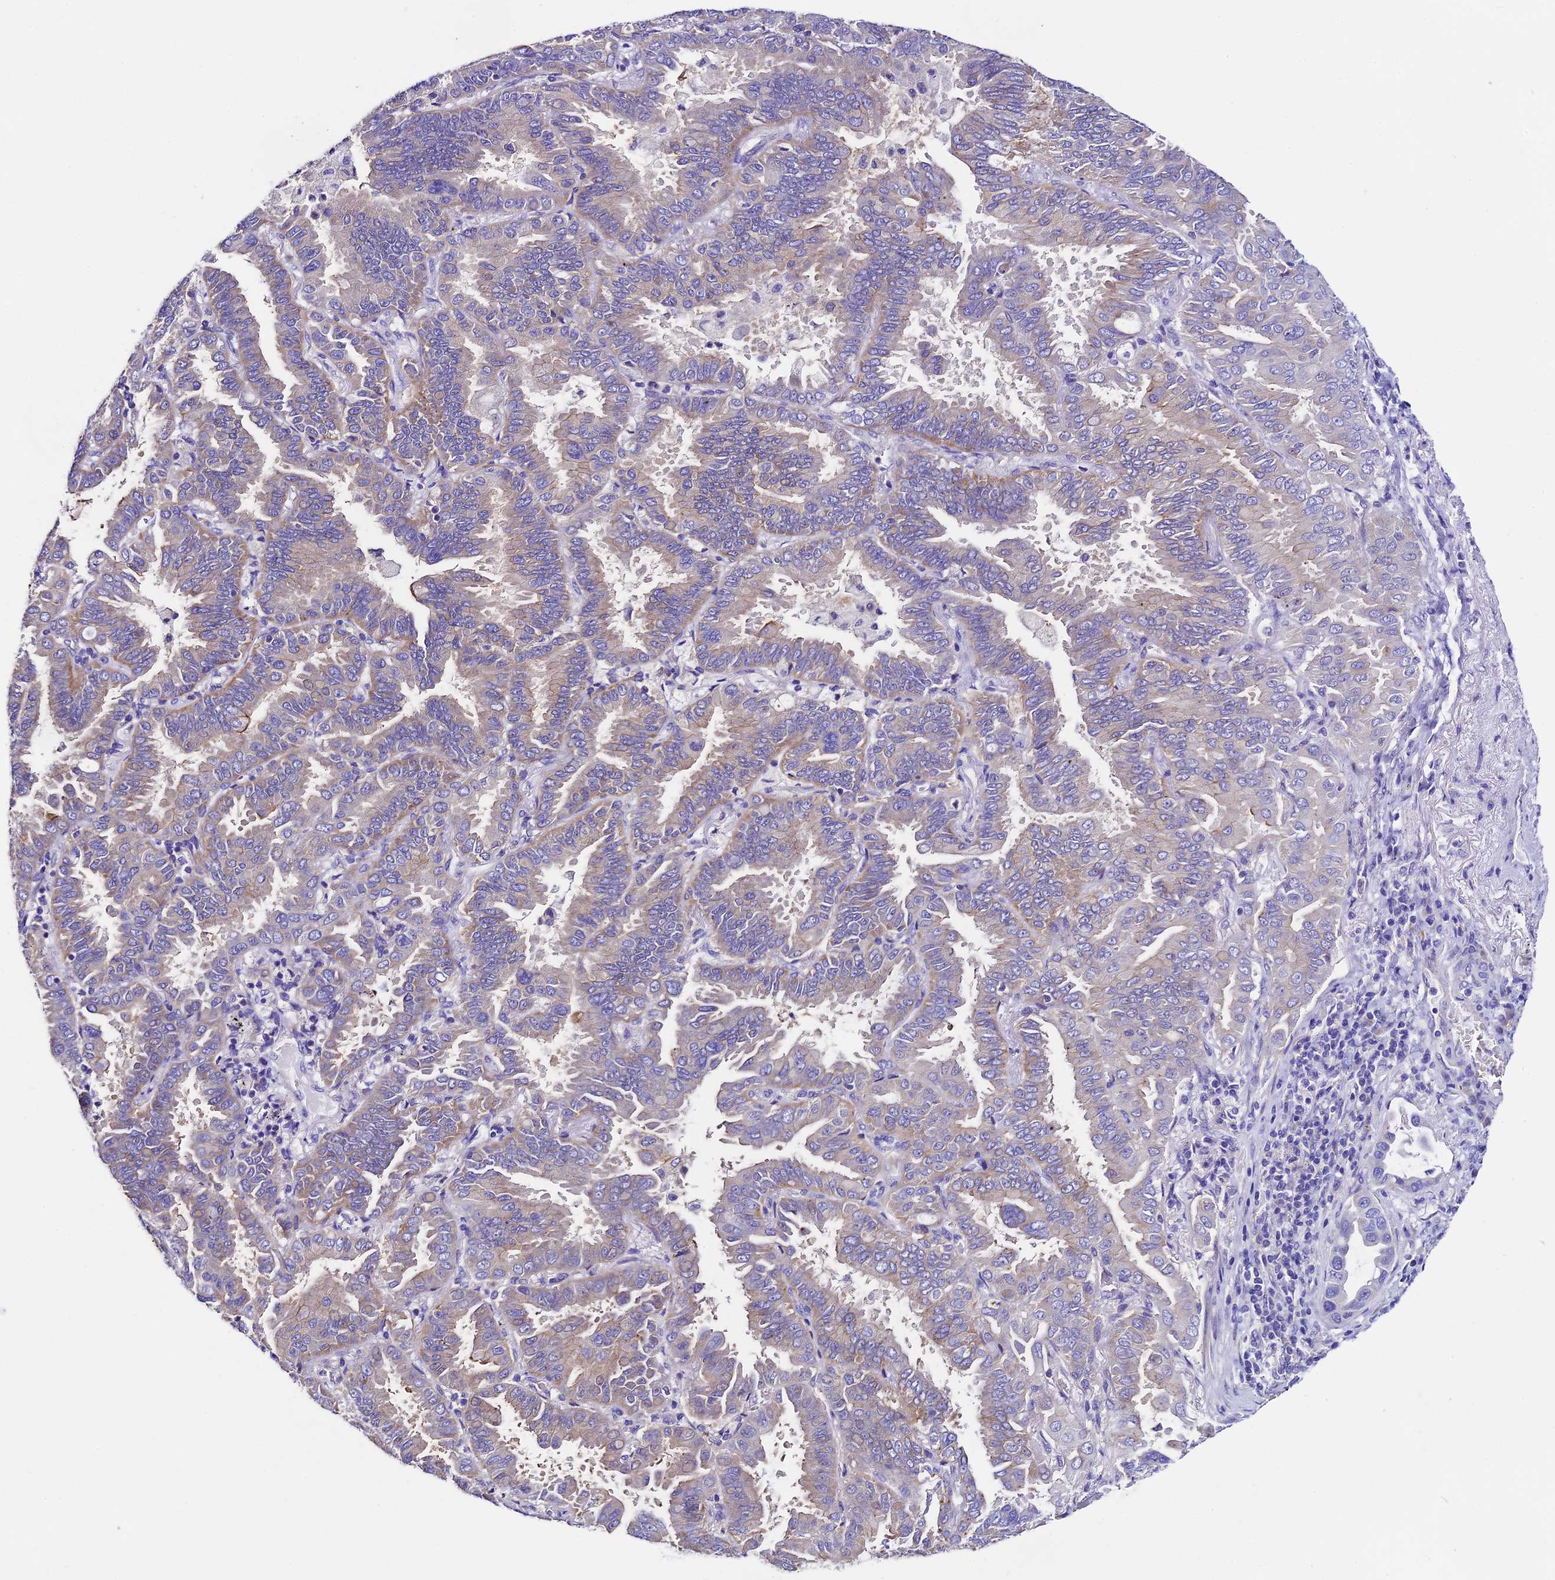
{"staining": {"intensity": "weak", "quantity": "<25%", "location": "cytoplasmic/membranous"}, "tissue": "lung cancer", "cell_type": "Tumor cells", "image_type": "cancer", "snomed": [{"axis": "morphology", "description": "Adenocarcinoma, NOS"}, {"axis": "topography", "description": "Lung"}], "caption": "IHC photomicrograph of lung cancer stained for a protein (brown), which displays no staining in tumor cells. The staining is performed using DAB brown chromogen with nuclei counter-stained in using hematoxylin.", "gene": "COMTD1", "patient": {"sex": "male", "age": 64}}